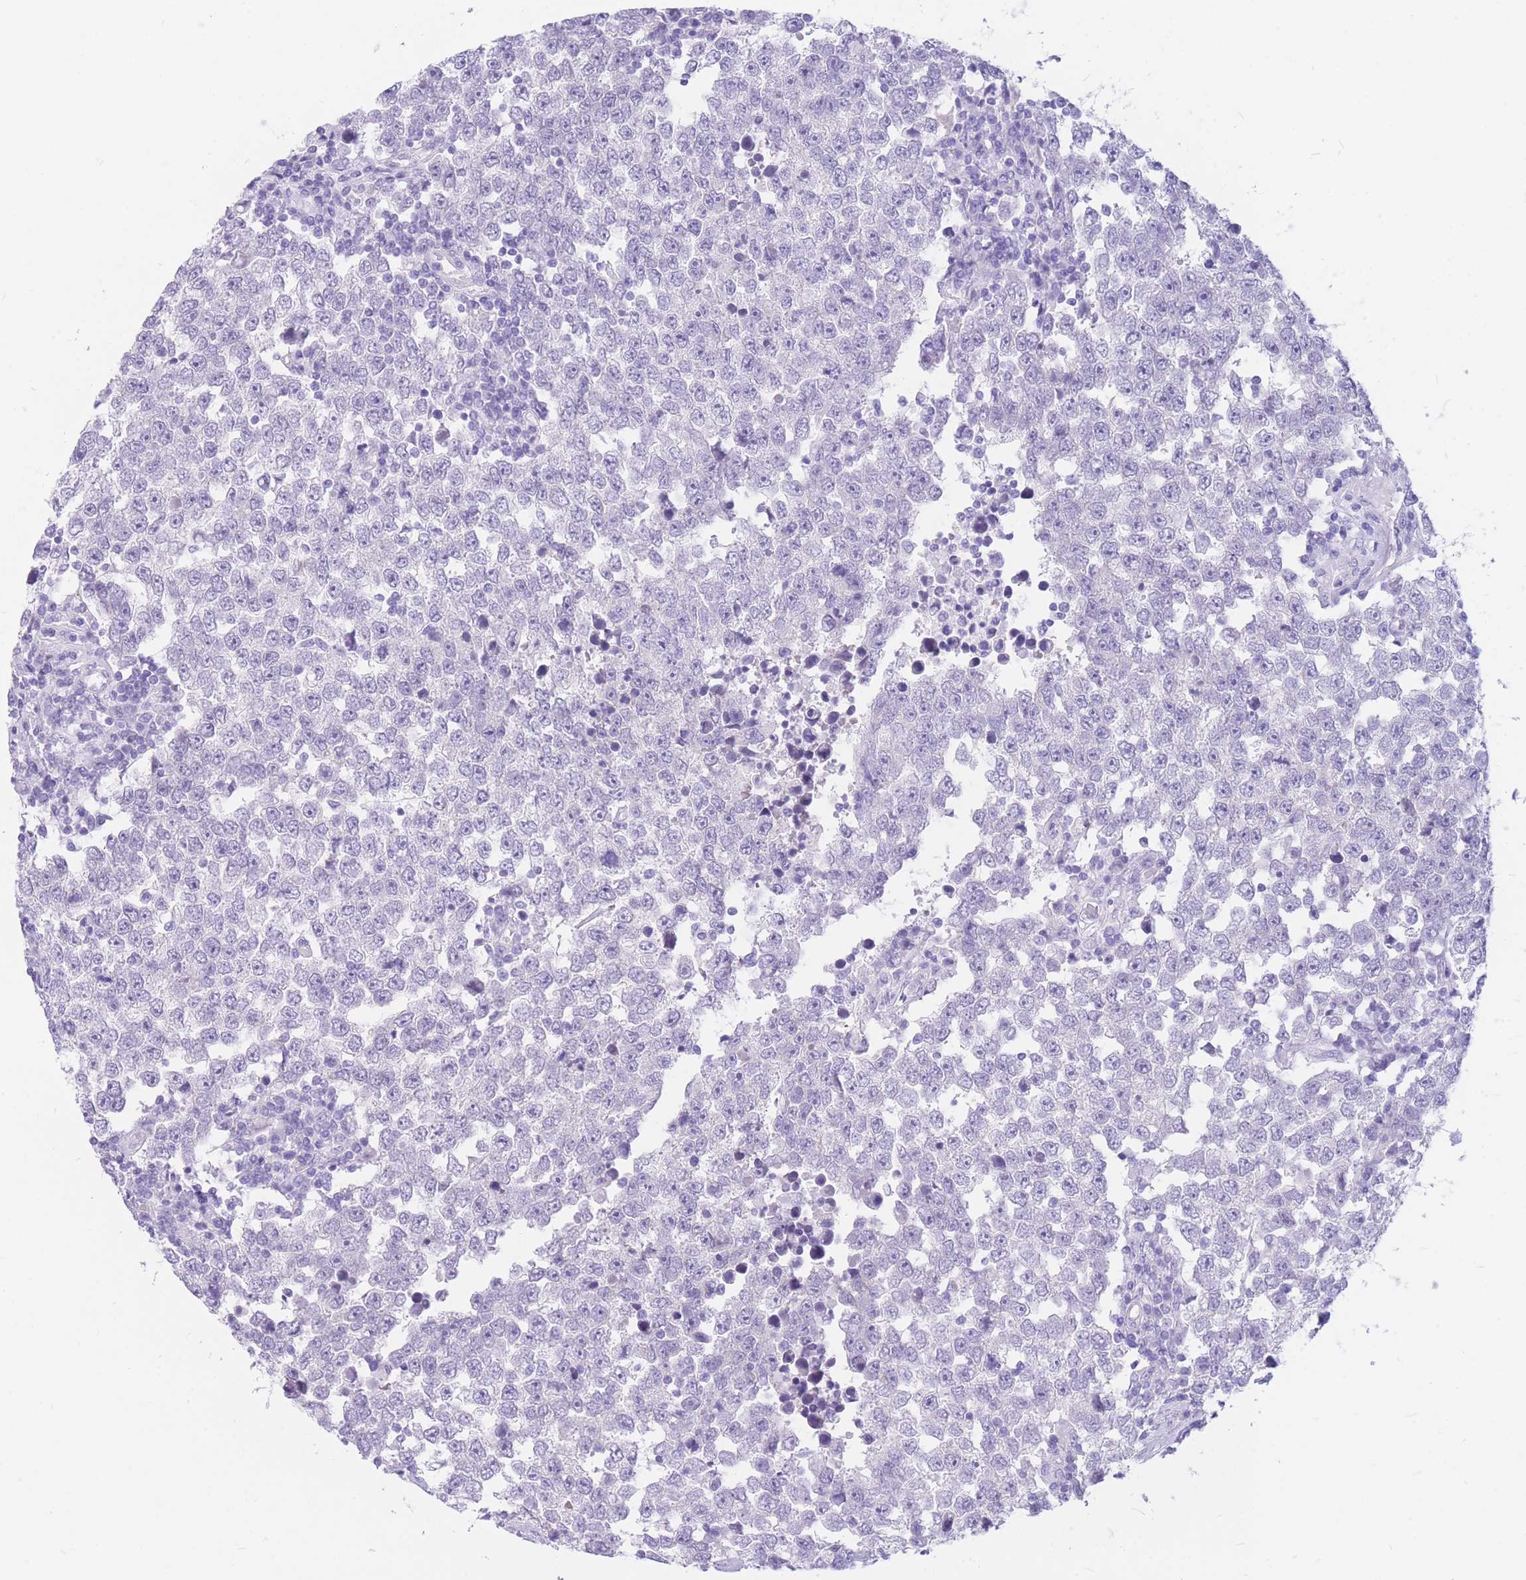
{"staining": {"intensity": "negative", "quantity": "none", "location": "none"}, "tissue": "testis cancer", "cell_type": "Tumor cells", "image_type": "cancer", "snomed": [{"axis": "morphology", "description": "Seminoma, NOS"}, {"axis": "morphology", "description": "Carcinoma, Embryonal, NOS"}, {"axis": "topography", "description": "Testis"}], "caption": "IHC histopathology image of human testis cancer stained for a protein (brown), which shows no staining in tumor cells.", "gene": "ZNF311", "patient": {"sex": "male", "age": 28}}